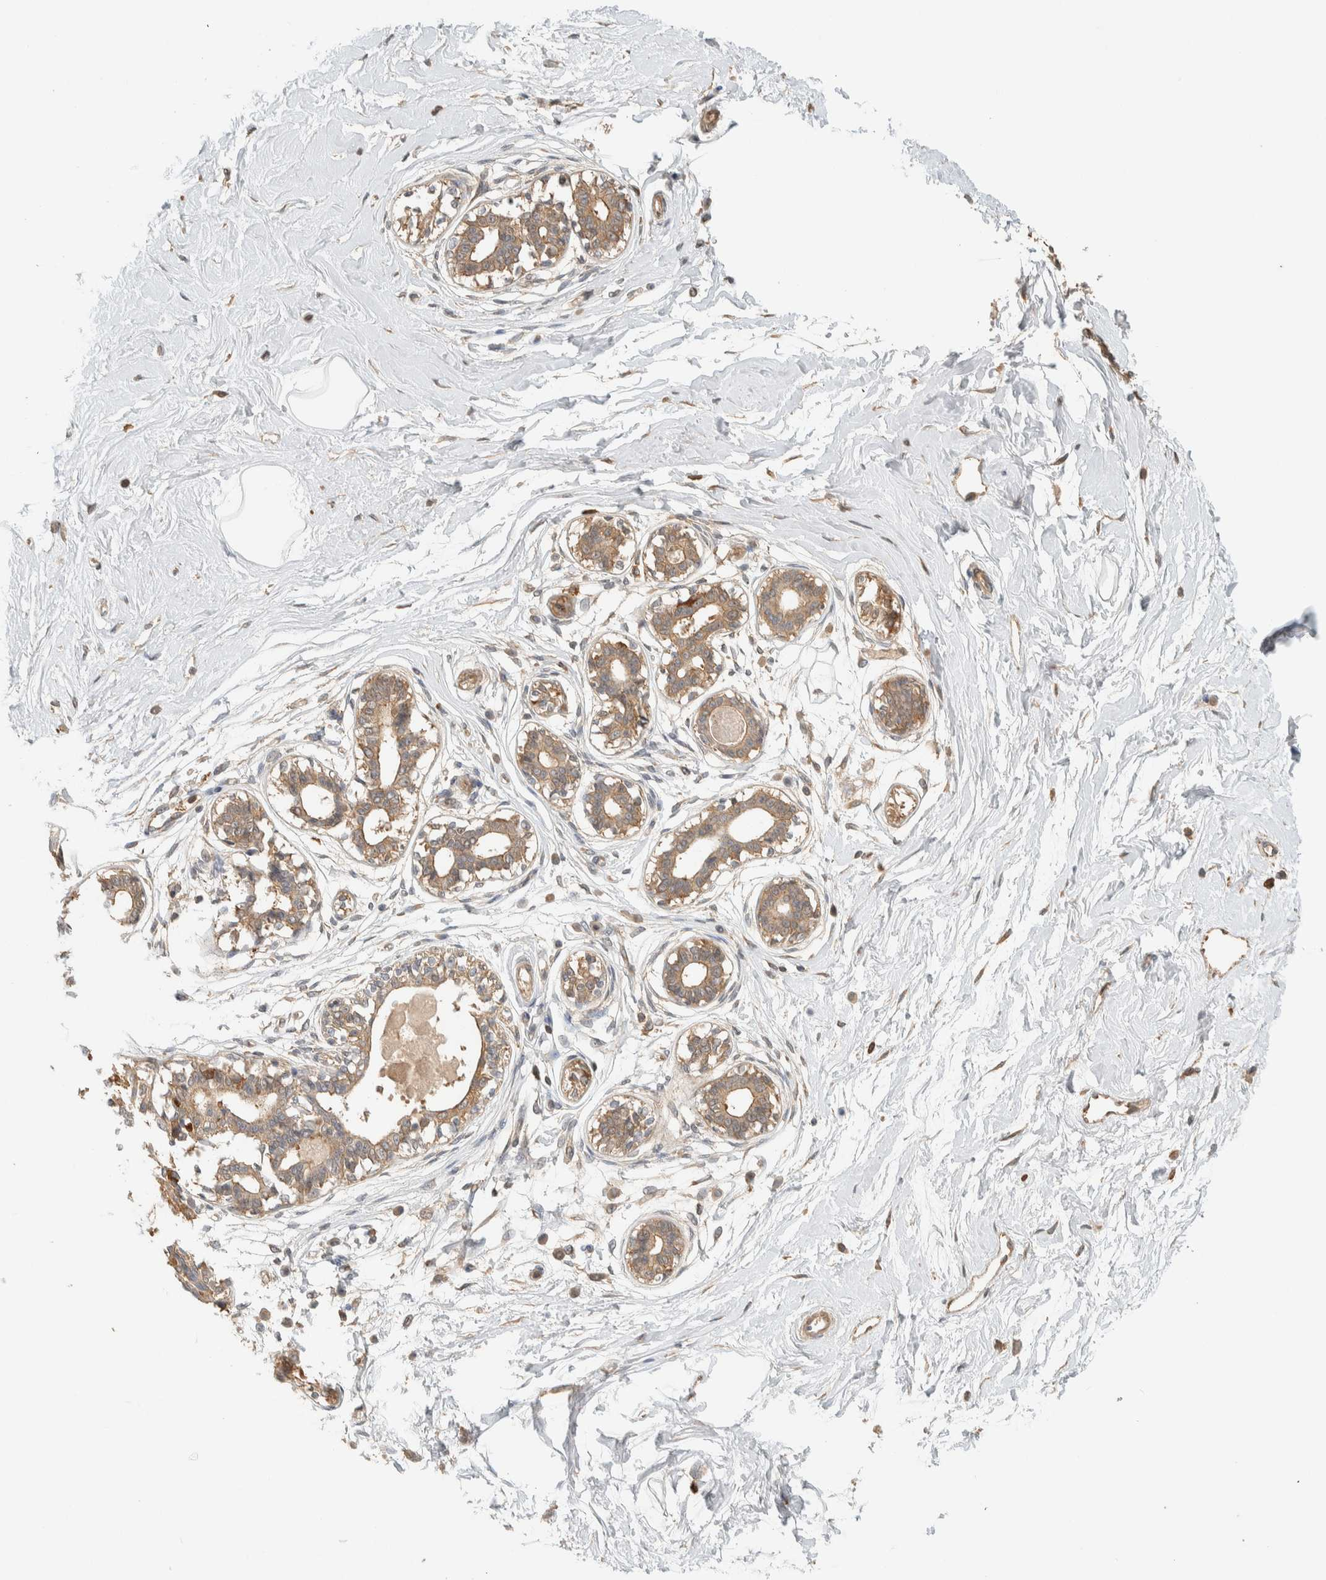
{"staining": {"intensity": "negative", "quantity": "none", "location": "none"}, "tissue": "breast", "cell_type": "Adipocytes", "image_type": "normal", "snomed": [{"axis": "morphology", "description": "Normal tissue, NOS"}, {"axis": "topography", "description": "Breast"}], "caption": "This micrograph is of benign breast stained with immunohistochemistry to label a protein in brown with the nuclei are counter-stained blue. There is no positivity in adipocytes.", "gene": "RAB11FIP1", "patient": {"sex": "female", "age": 45}}